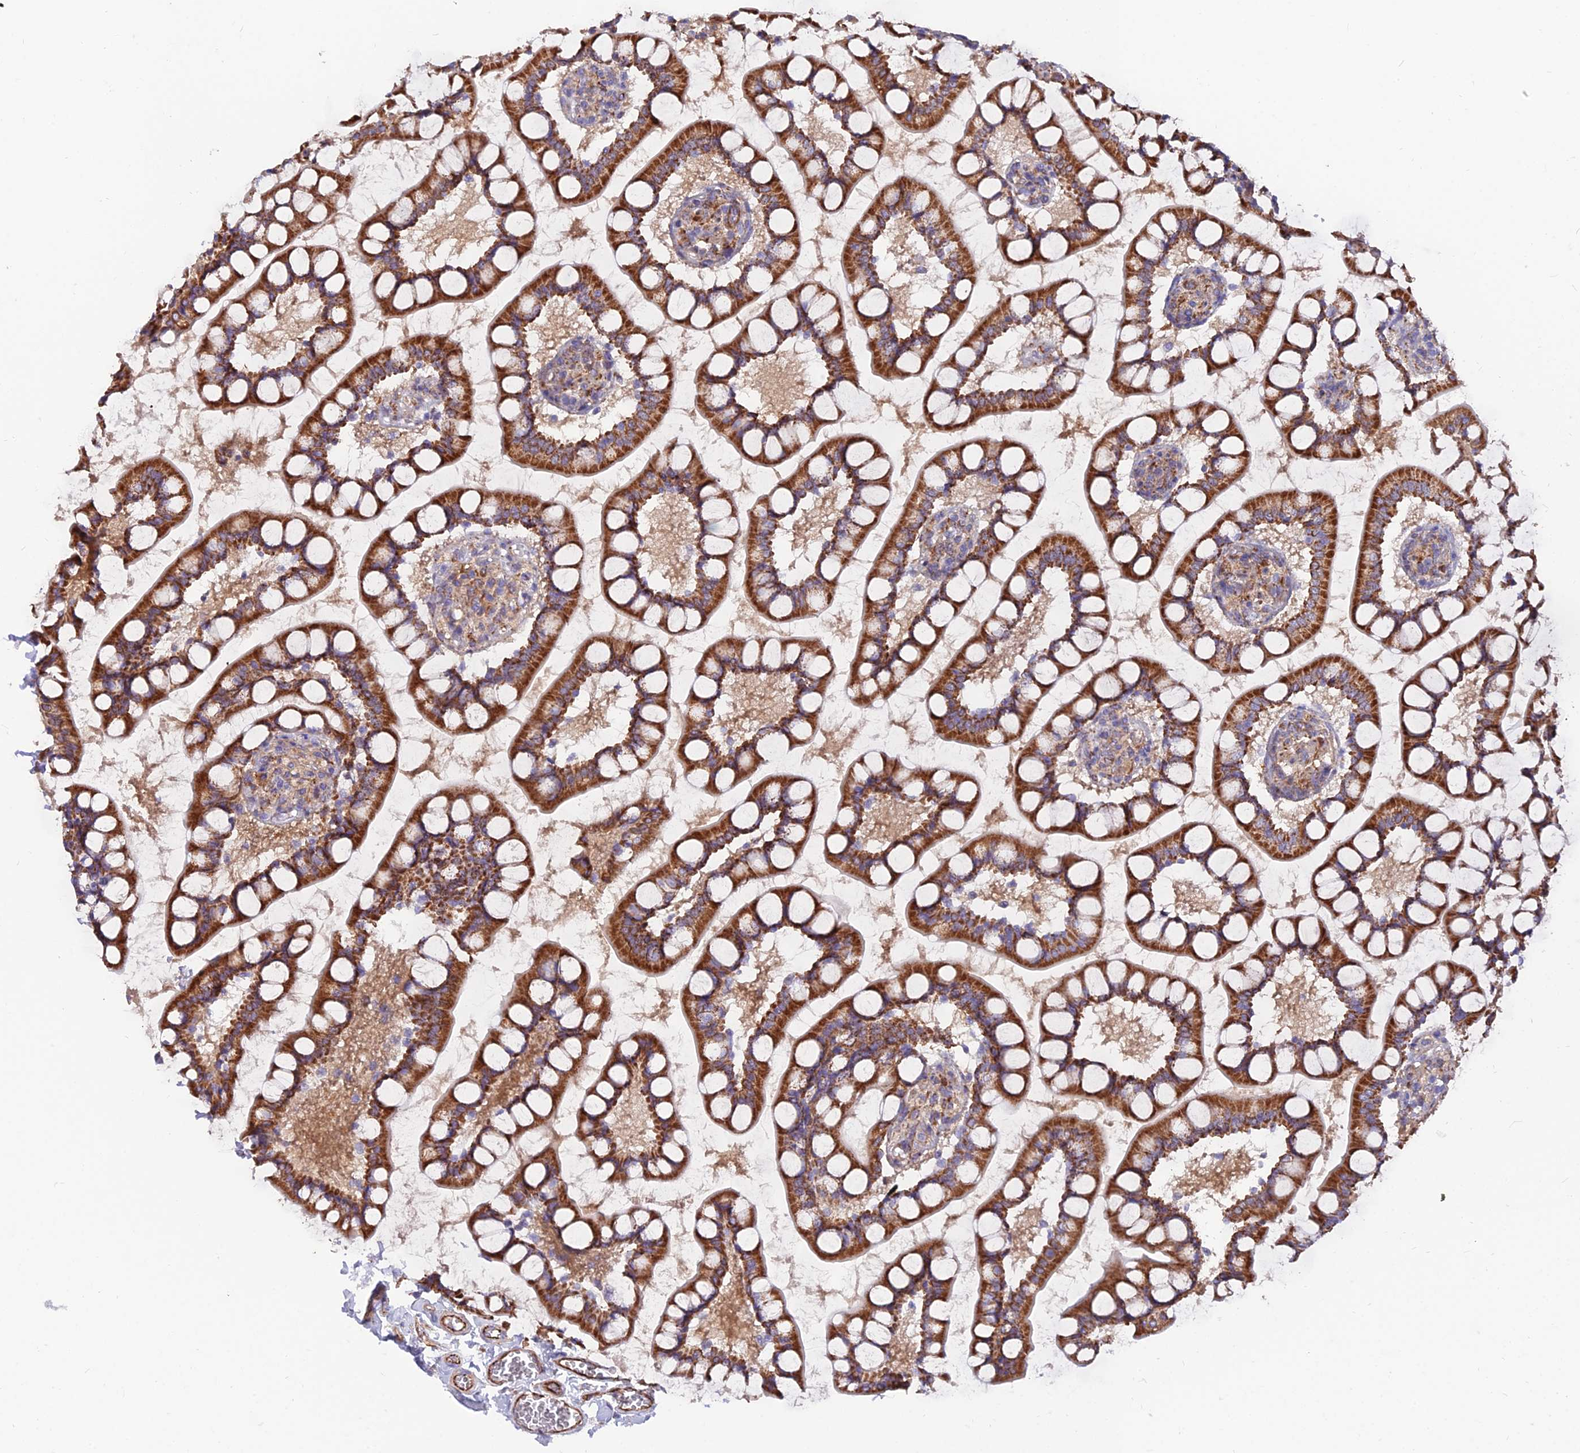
{"staining": {"intensity": "strong", "quantity": ">75%", "location": "cytoplasmic/membranous"}, "tissue": "small intestine", "cell_type": "Glandular cells", "image_type": "normal", "snomed": [{"axis": "morphology", "description": "Normal tissue, NOS"}, {"axis": "topography", "description": "Small intestine"}], "caption": "A brown stain labels strong cytoplasmic/membranous staining of a protein in glandular cells of normal human small intestine.", "gene": "TIGD6", "patient": {"sex": "male", "age": 52}}